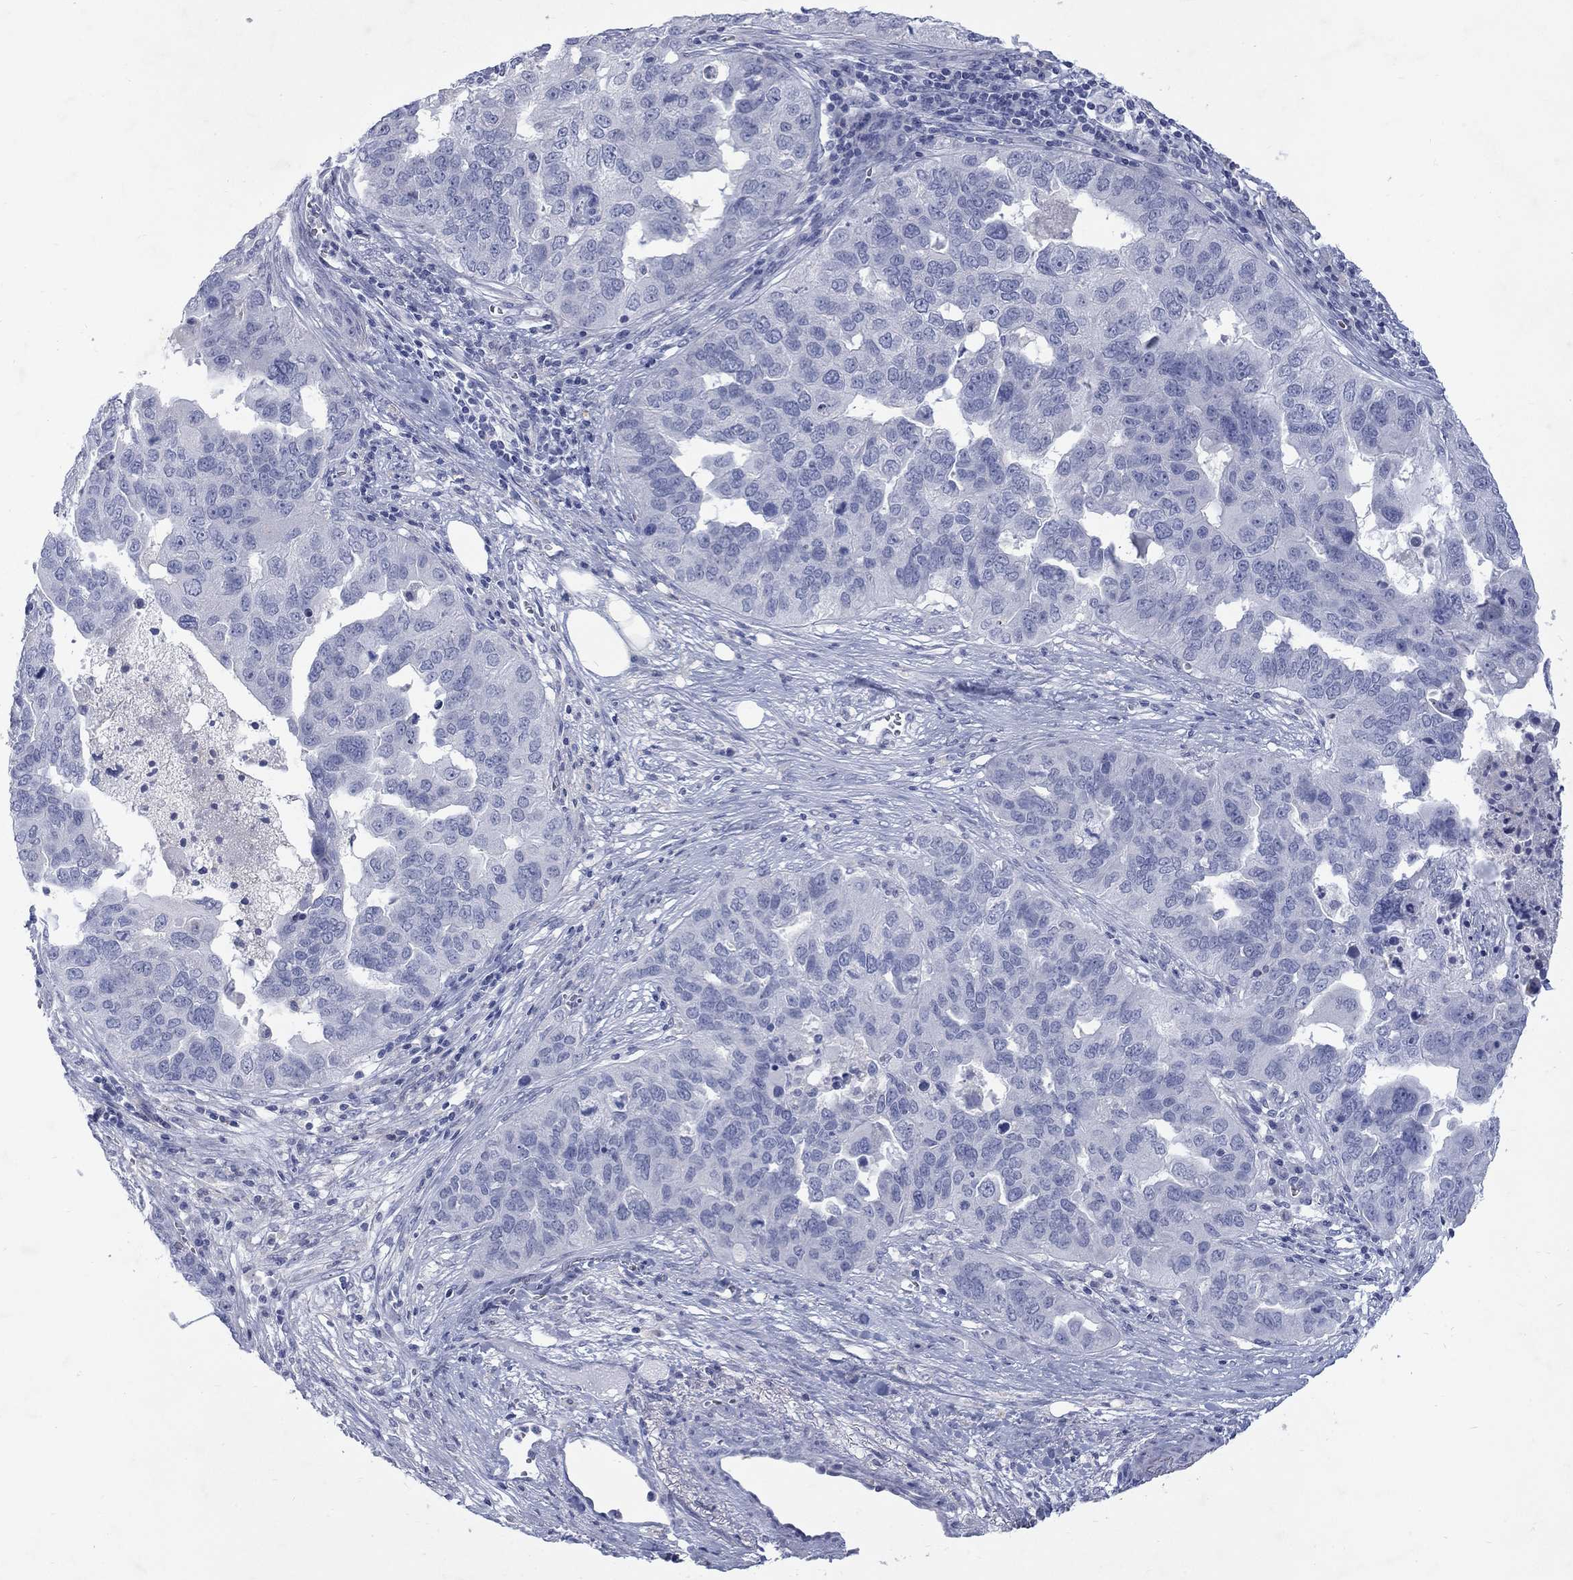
{"staining": {"intensity": "negative", "quantity": "none", "location": "none"}, "tissue": "ovarian cancer", "cell_type": "Tumor cells", "image_type": "cancer", "snomed": [{"axis": "morphology", "description": "Carcinoma, endometroid"}, {"axis": "topography", "description": "Soft tissue"}, {"axis": "topography", "description": "Ovary"}], "caption": "An immunohistochemistry photomicrograph of endometroid carcinoma (ovarian) is shown. There is no staining in tumor cells of endometroid carcinoma (ovarian).", "gene": "RFTN2", "patient": {"sex": "female", "age": 52}}